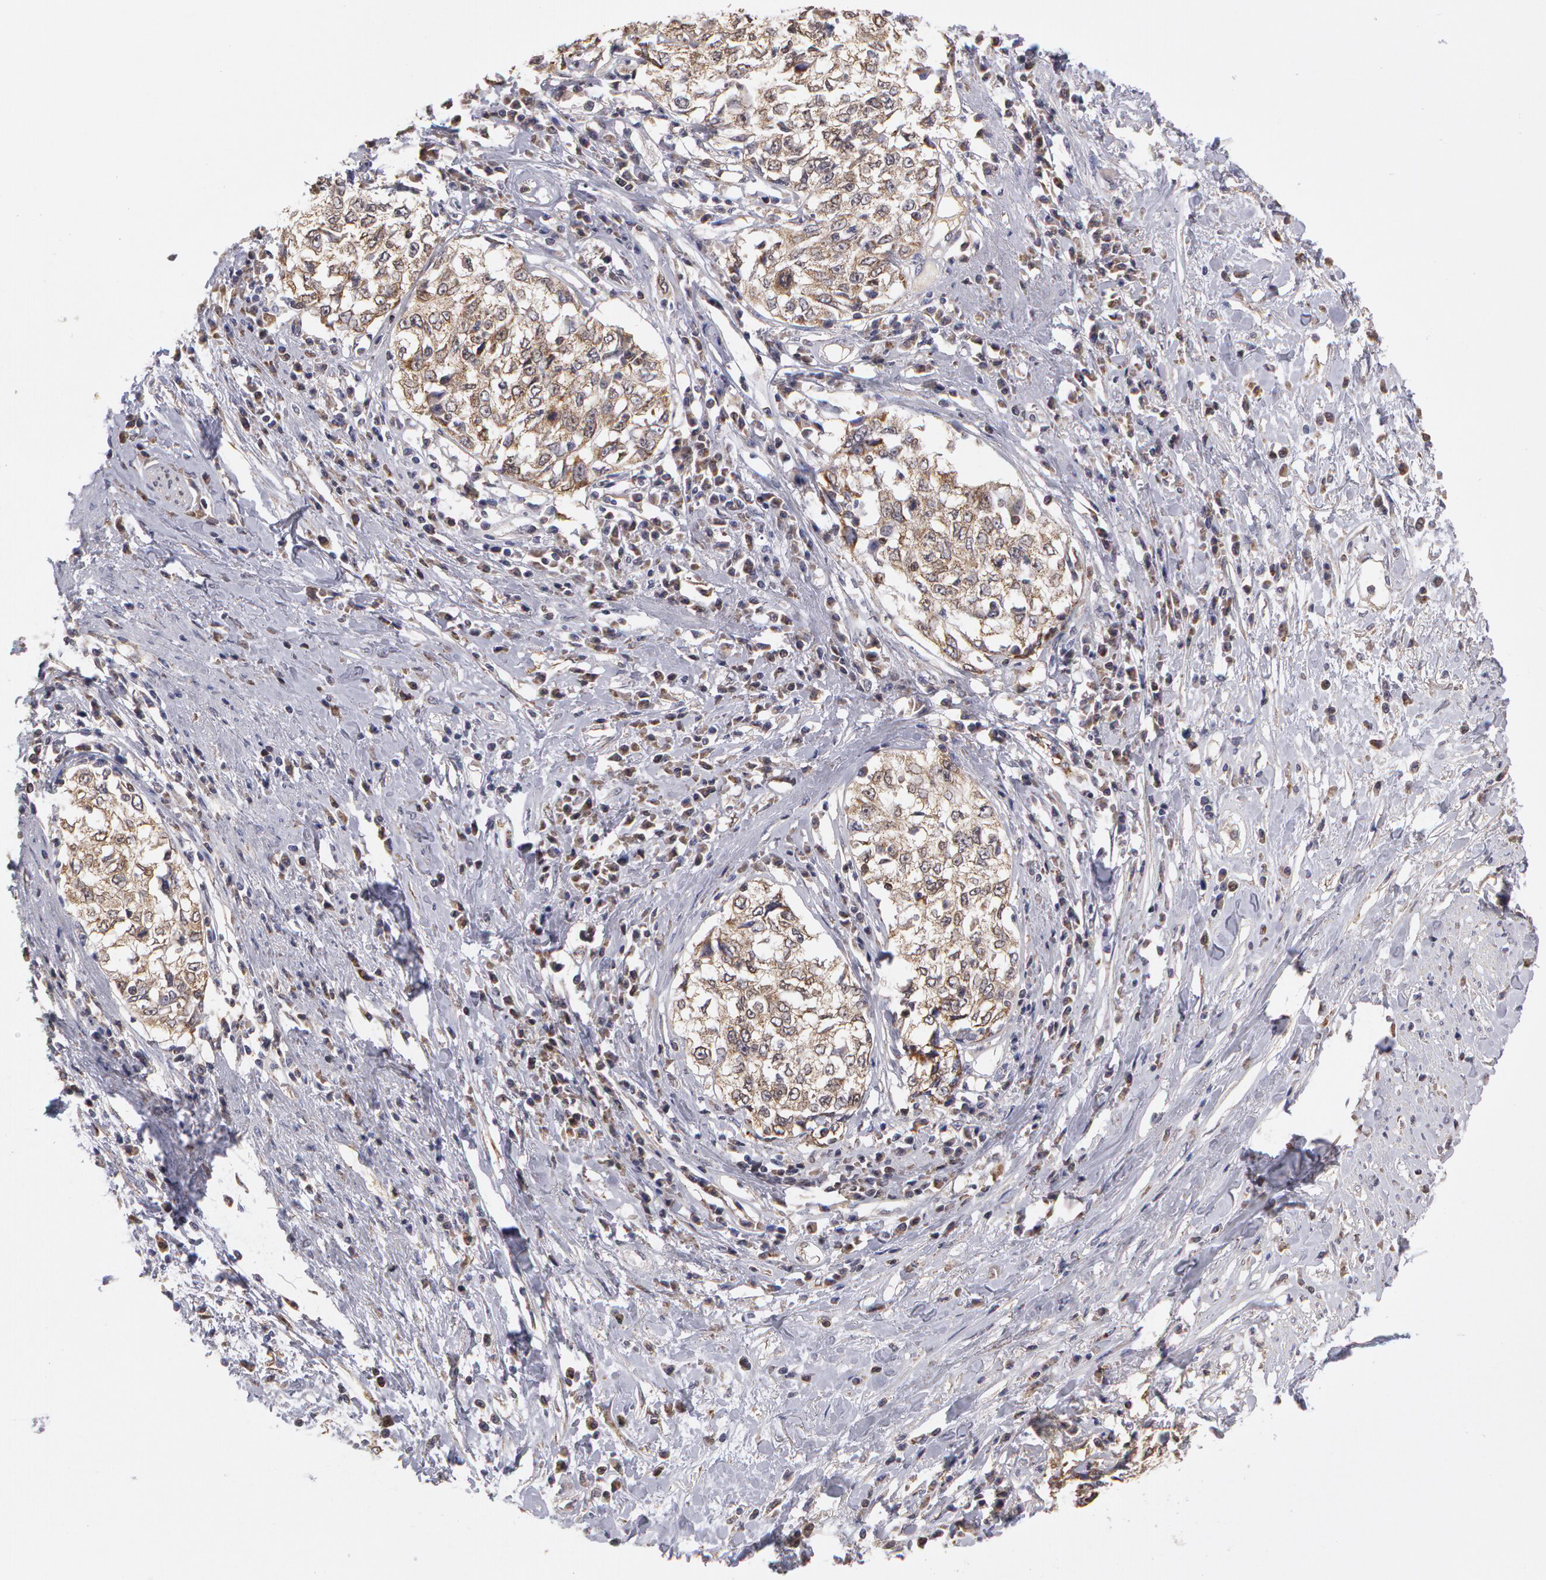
{"staining": {"intensity": "weak", "quantity": "25%-75%", "location": "cytoplasmic/membranous"}, "tissue": "cervical cancer", "cell_type": "Tumor cells", "image_type": "cancer", "snomed": [{"axis": "morphology", "description": "Squamous cell carcinoma, NOS"}, {"axis": "topography", "description": "Cervix"}], "caption": "IHC of cervical cancer shows low levels of weak cytoplasmic/membranous expression in about 25%-75% of tumor cells.", "gene": "MPST", "patient": {"sex": "female", "age": 57}}